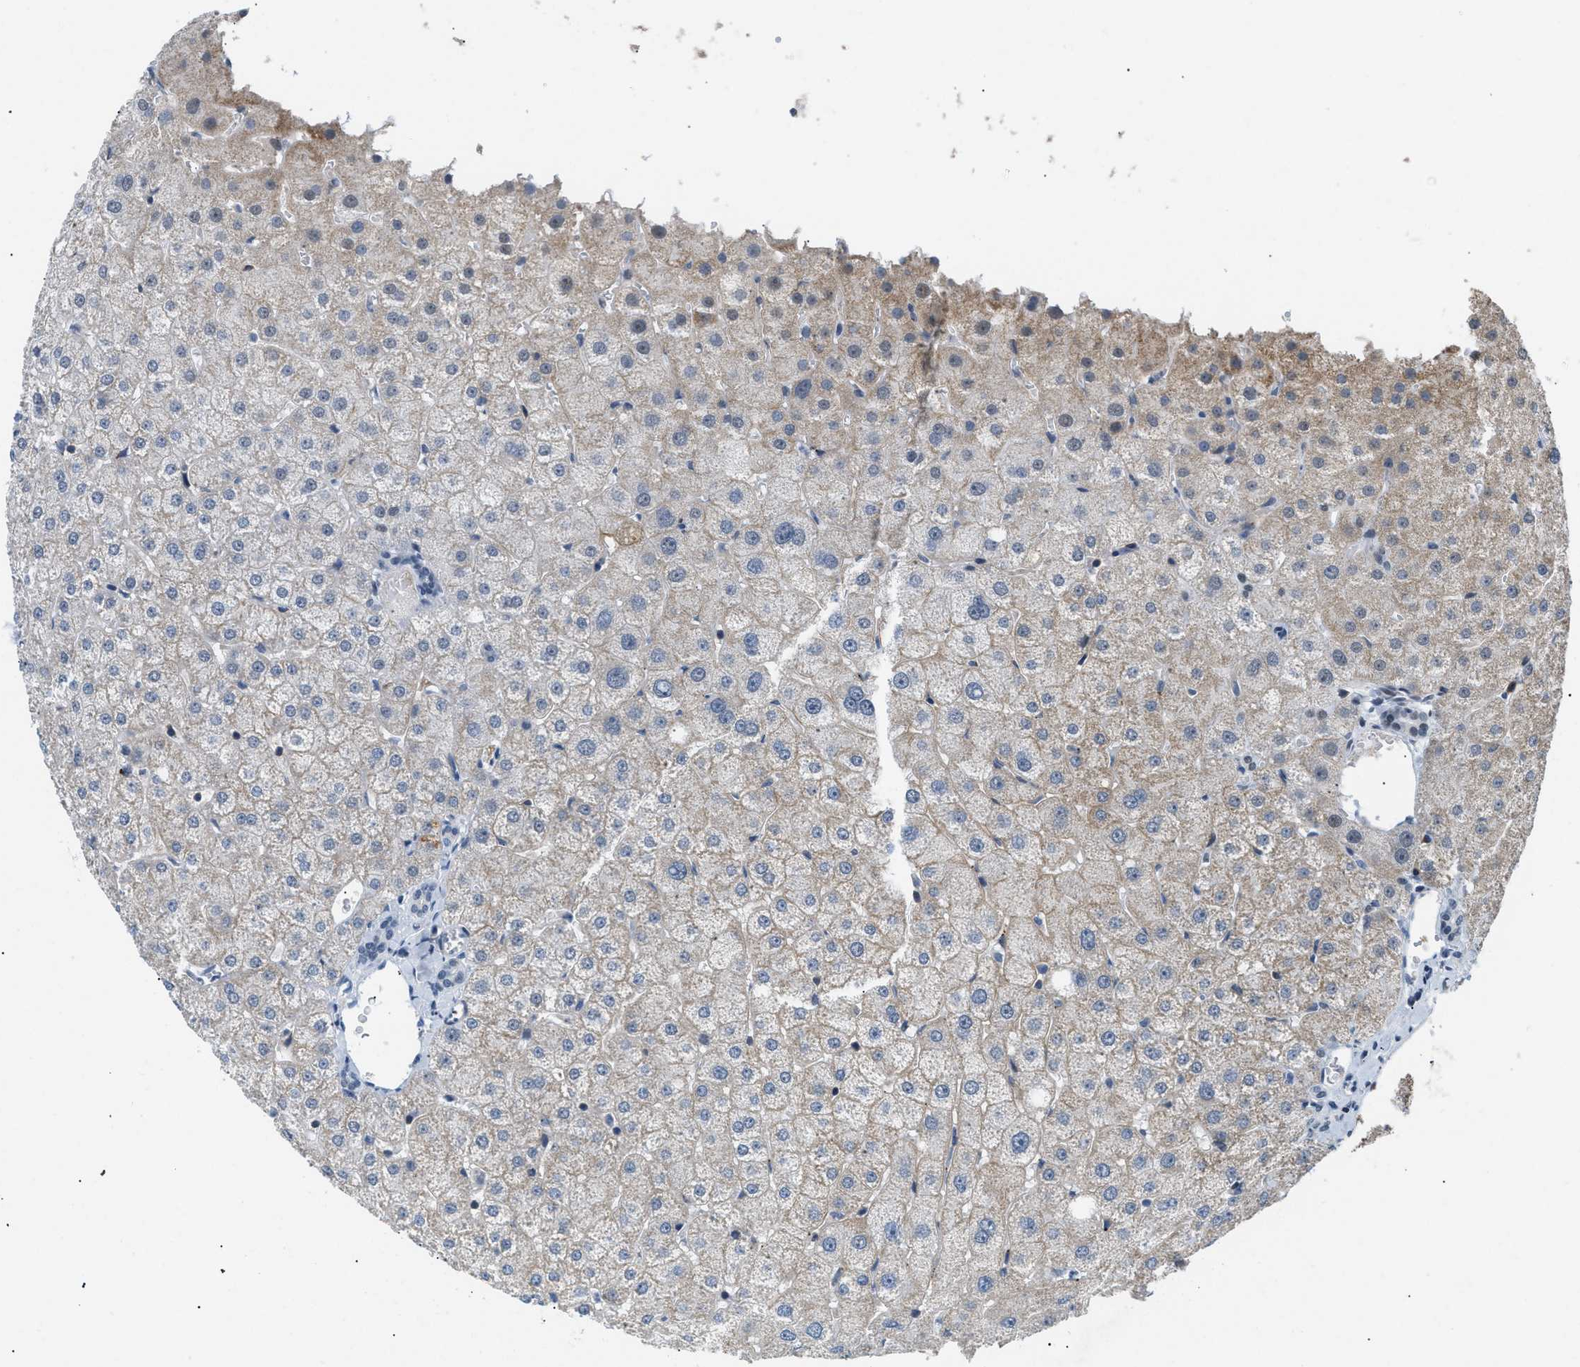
{"staining": {"intensity": "negative", "quantity": "none", "location": "none"}, "tissue": "liver", "cell_type": "Cholangiocytes", "image_type": "normal", "snomed": [{"axis": "morphology", "description": "Normal tissue, NOS"}, {"axis": "topography", "description": "Liver"}], "caption": "The micrograph demonstrates no staining of cholangiocytes in unremarkable liver.", "gene": "KCNC3", "patient": {"sex": "male", "age": 73}}